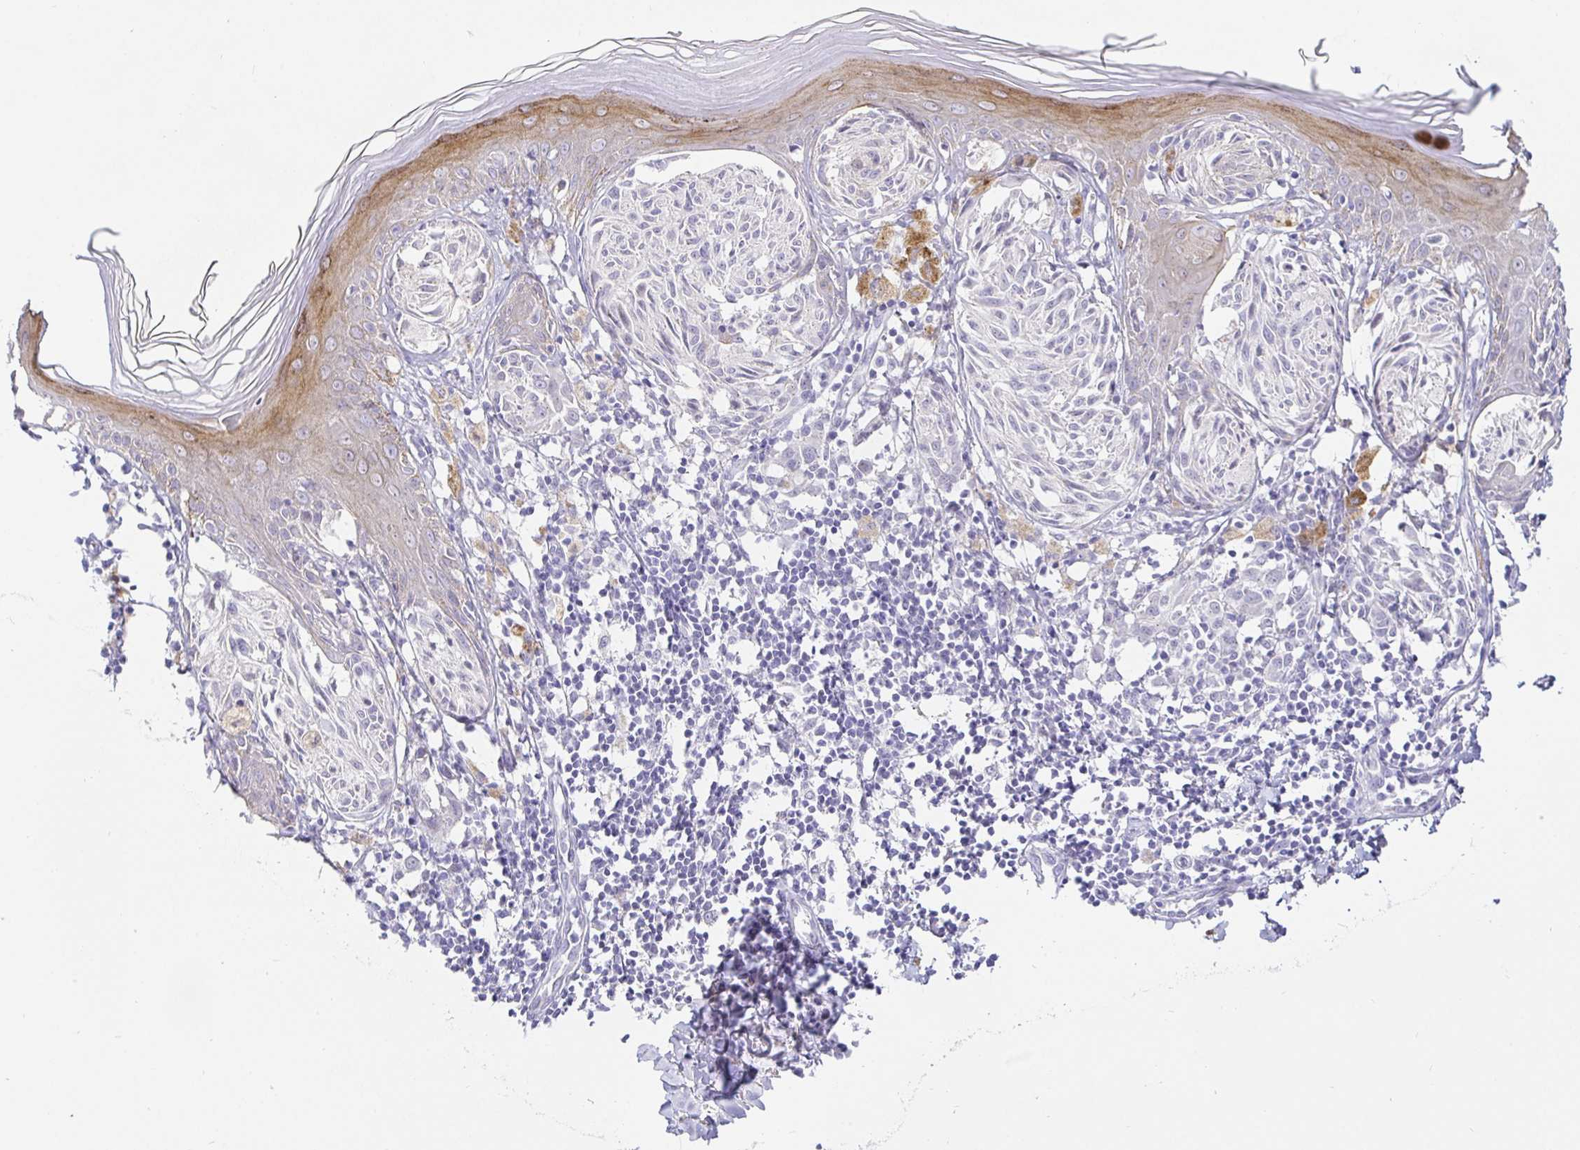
{"staining": {"intensity": "negative", "quantity": "none", "location": "none"}, "tissue": "melanoma", "cell_type": "Tumor cells", "image_type": "cancer", "snomed": [{"axis": "morphology", "description": "Malignant melanoma, NOS"}, {"axis": "topography", "description": "Skin"}], "caption": "IHC micrograph of neoplastic tissue: melanoma stained with DAB (3,3'-diaminobenzidine) shows no significant protein positivity in tumor cells.", "gene": "EZHIP", "patient": {"sex": "female", "age": 38}}